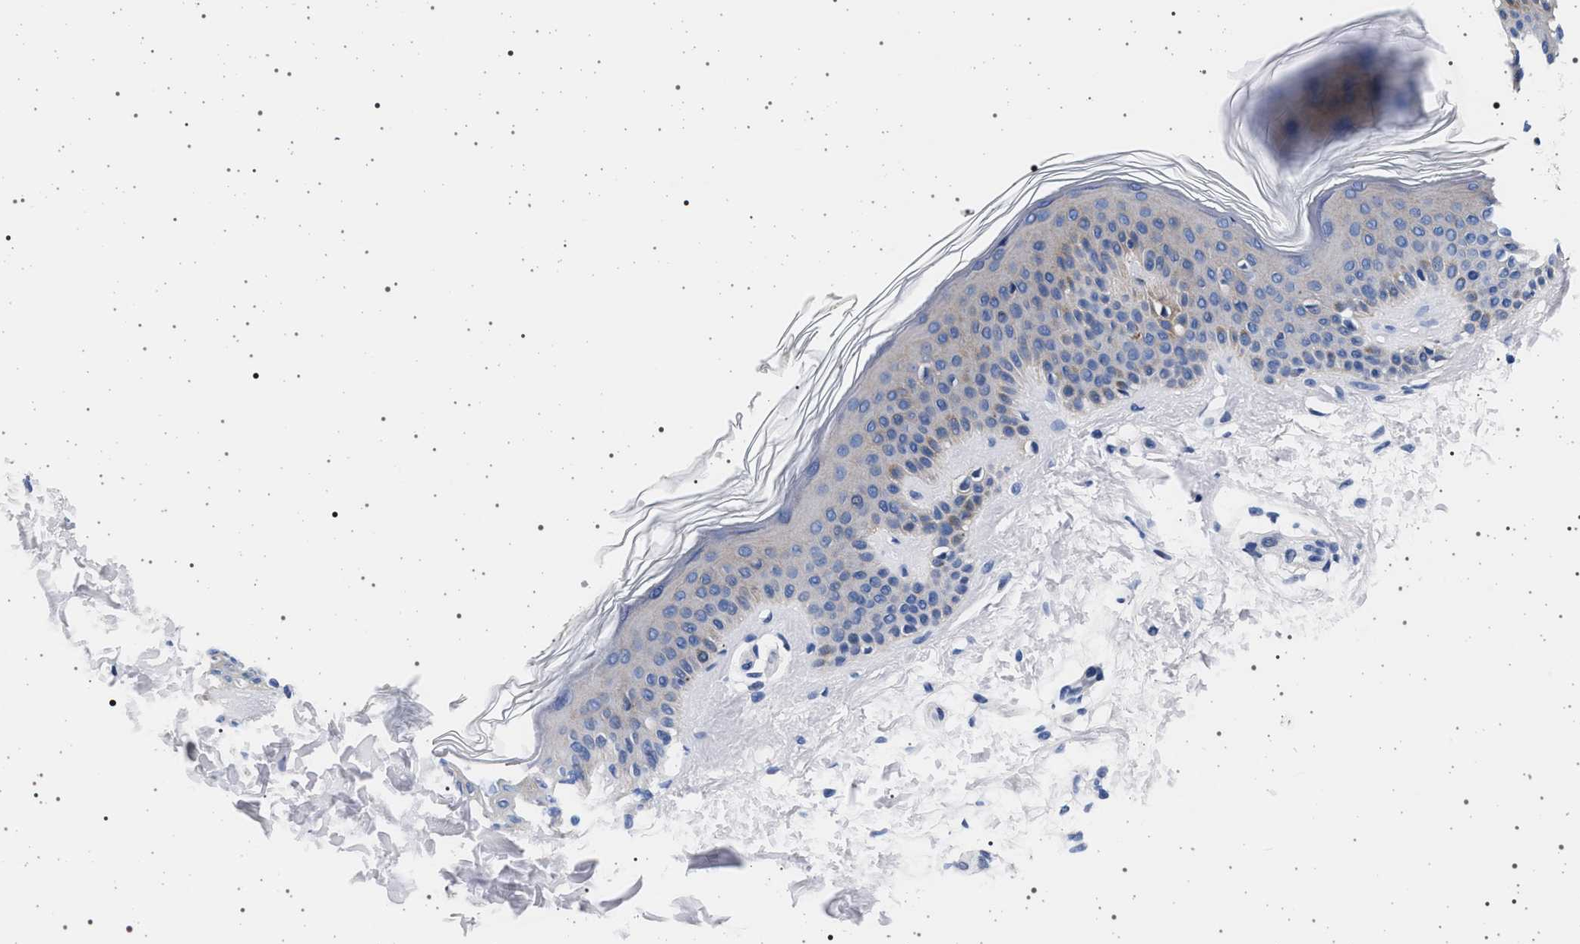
{"staining": {"intensity": "negative", "quantity": "none", "location": "none"}, "tissue": "skin", "cell_type": "Fibroblasts", "image_type": "normal", "snomed": [{"axis": "morphology", "description": "Normal tissue, NOS"}, {"axis": "topography", "description": "Skin"}], "caption": "The micrograph exhibits no staining of fibroblasts in unremarkable skin. The staining was performed using DAB to visualize the protein expression in brown, while the nuclei were stained in blue with hematoxylin (Magnification: 20x).", "gene": "SLC9A1", "patient": {"sex": "male", "age": 16}}